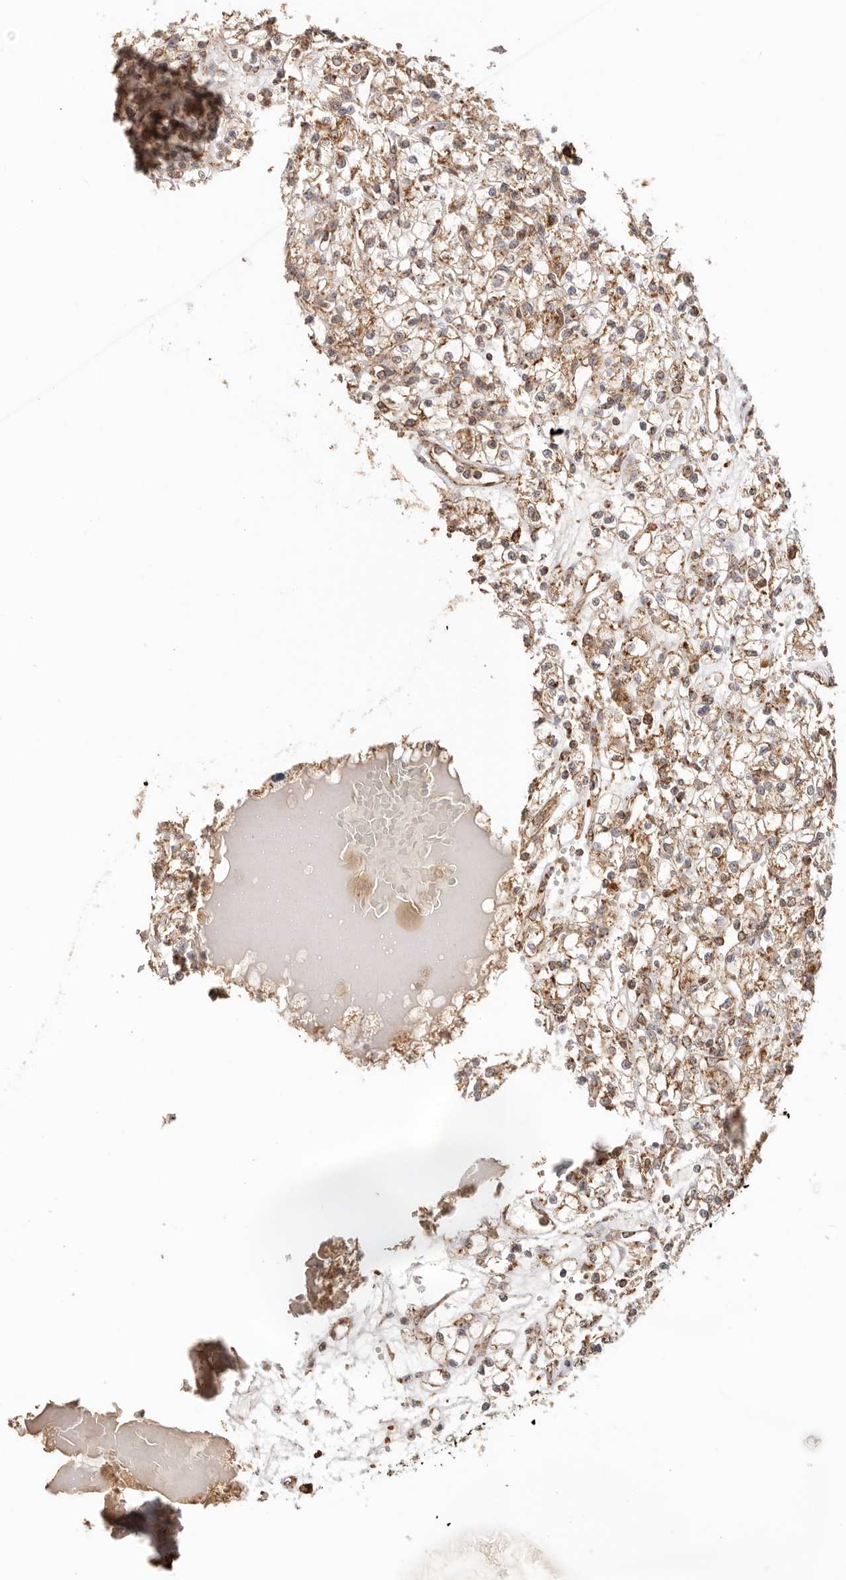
{"staining": {"intensity": "moderate", "quantity": ">75%", "location": "cytoplasmic/membranous"}, "tissue": "renal cancer", "cell_type": "Tumor cells", "image_type": "cancer", "snomed": [{"axis": "morphology", "description": "Adenocarcinoma, NOS"}, {"axis": "topography", "description": "Kidney"}], "caption": "This photomicrograph reveals immunohistochemistry staining of adenocarcinoma (renal), with medium moderate cytoplasmic/membranous positivity in approximately >75% of tumor cells.", "gene": "NDUFB11", "patient": {"sex": "female", "age": 59}}